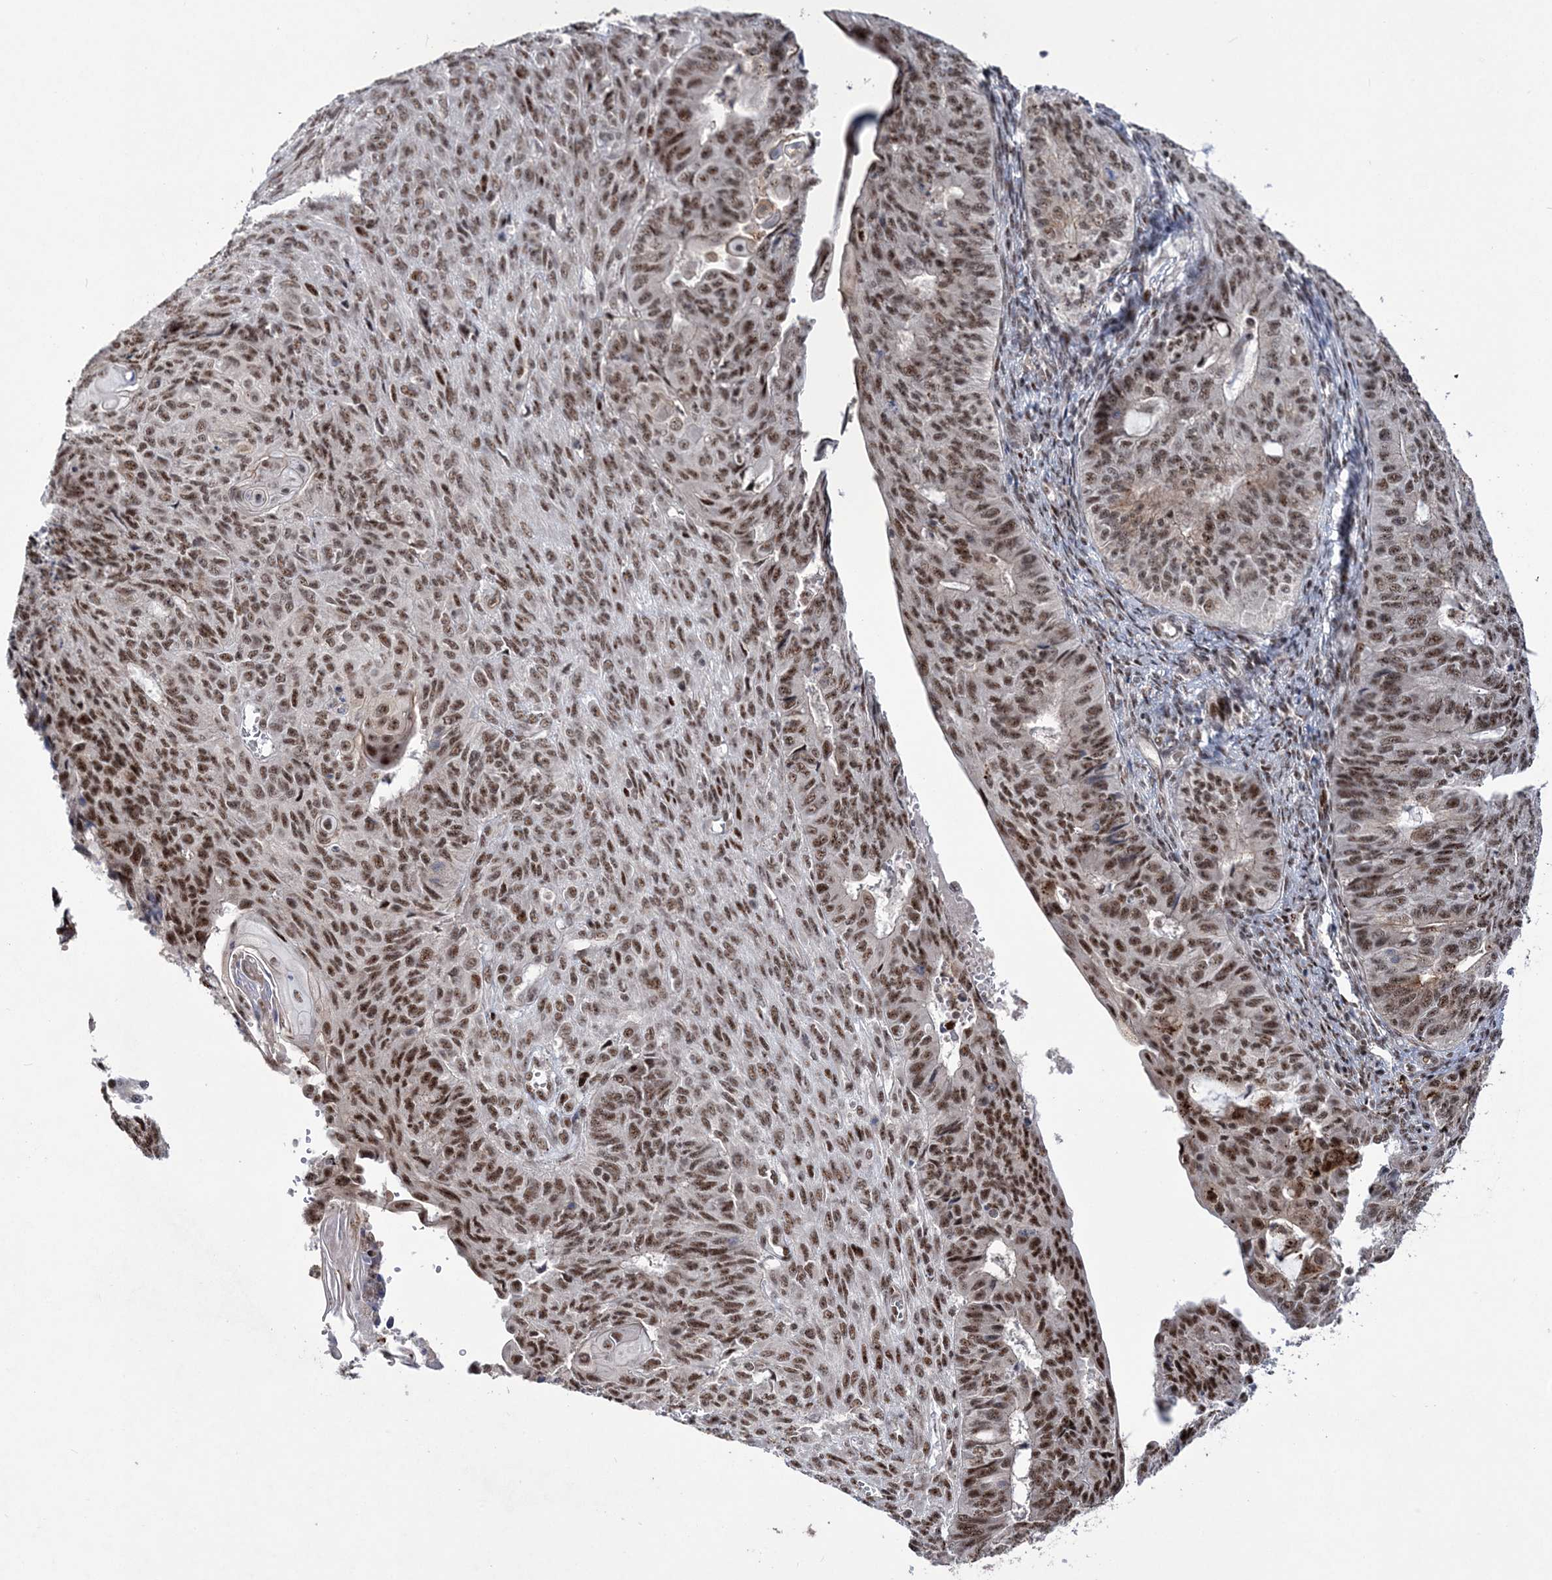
{"staining": {"intensity": "moderate", "quantity": ">75%", "location": "nuclear"}, "tissue": "endometrial cancer", "cell_type": "Tumor cells", "image_type": "cancer", "snomed": [{"axis": "morphology", "description": "Adenocarcinoma, NOS"}, {"axis": "topography", "description": "Endometrium"}], "caption": "A brown stain highlights moderate nuclear positivity of a protein in human endometrial adenocarcinoma tumor cells.", "gene": "TATDN2", "patient": {"sex": "female", "age": 32}}